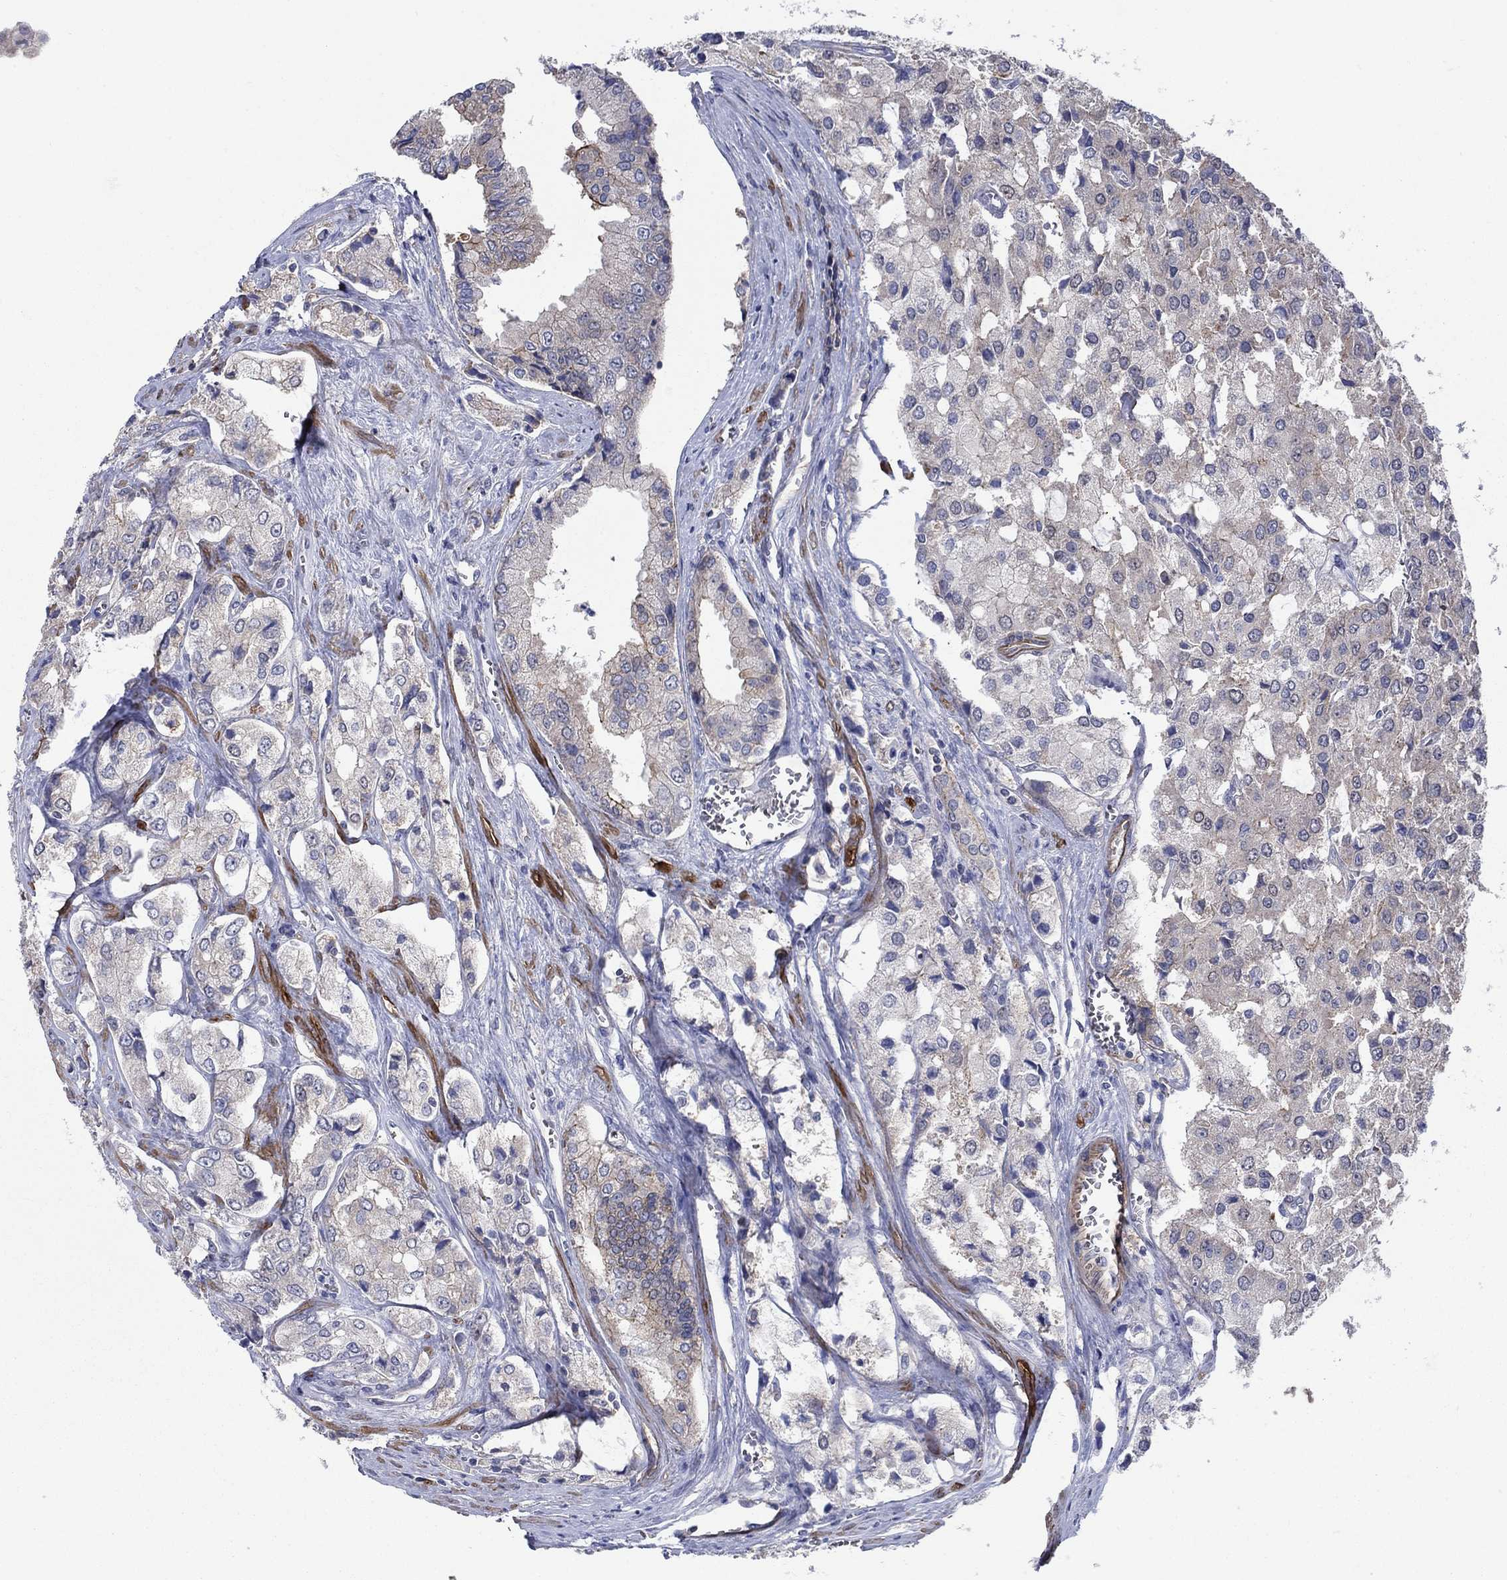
{"staining": {"intensity": "negative", "quantity": "none", "location": "none"}, "tissue": "prostate cancer", "cell_type": "Tumor cells", "image_type": "cancer", "snomed": [{"axis": "morphology", "description": "Adenocarcinoma, NOS"}, {"axis": "topography", "description": "Prostate and seminal vesicle, NOS"}, {"axis": "topography", "description": "Prostate"}], "caption": "The immunohistochemistry image has no significant expression in tumor cells of prostate adenocarcinoma tissue. (Immunohistochemistry, brightfield microscopy, high magnification).", "gene": "FLNC", "patient": {"sex": "male", "age": 67}}